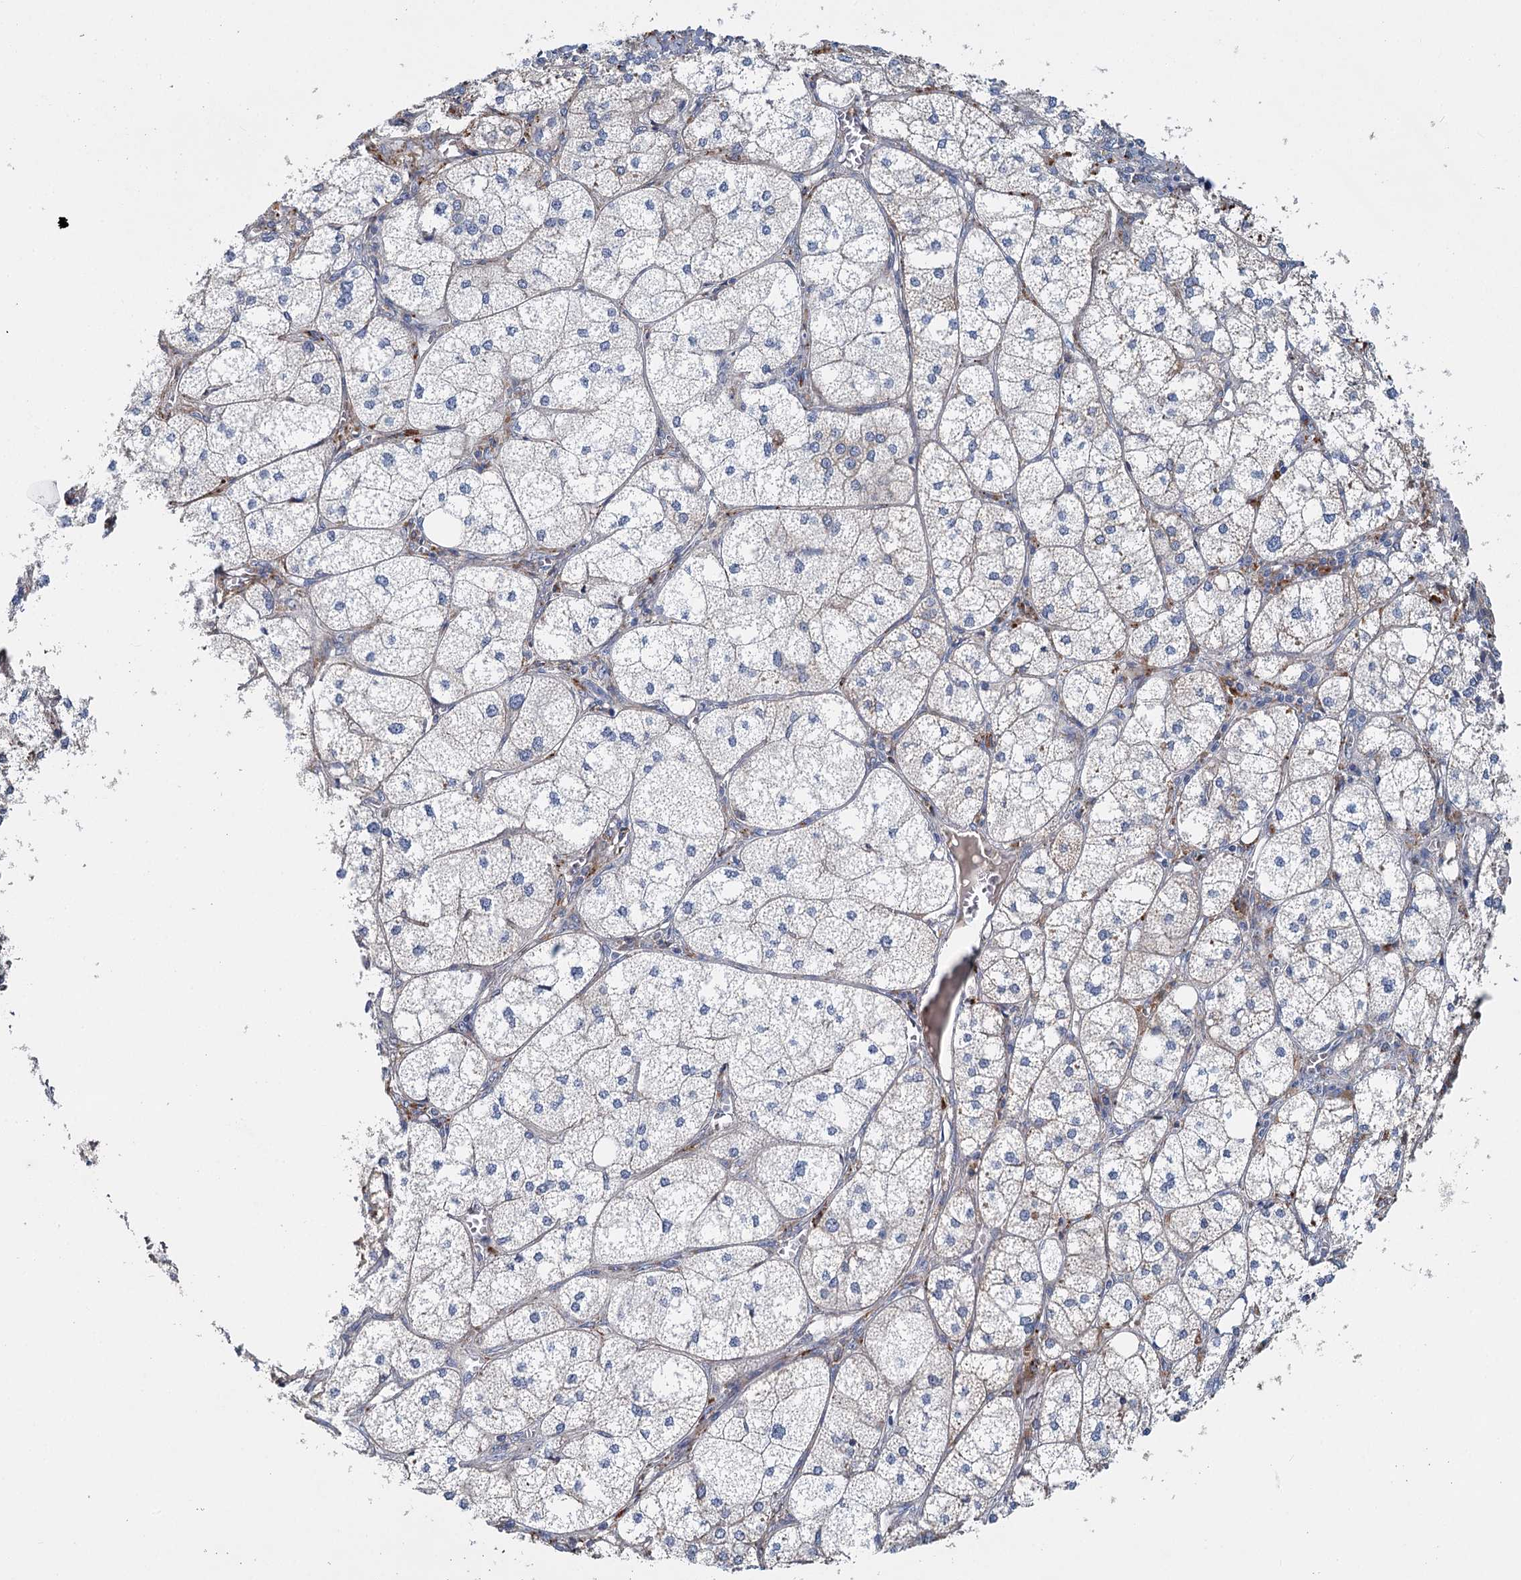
{"staining": {"intensity": "moderate", "quantity": "<25%", "location": "cytoplasmic/membranous"}, "tissue": "adrenal gland", "cell_type": "Glandular cells", "image_type": "normal", "snomed": [{"axis": "morphology", "description": "Normal tissue, NOS"}, {"axis": "topography", "description": "Adrenal gland"}], "caption": "Adrenal gland stained with DAB immunohistochemistry (IHC) shows low levels of moderate cytoplasmic/membranous staining in approximately <25% of glandular cells.", "gene": "ANKRD16", "patient": {"sex": "female", "age": 61}}